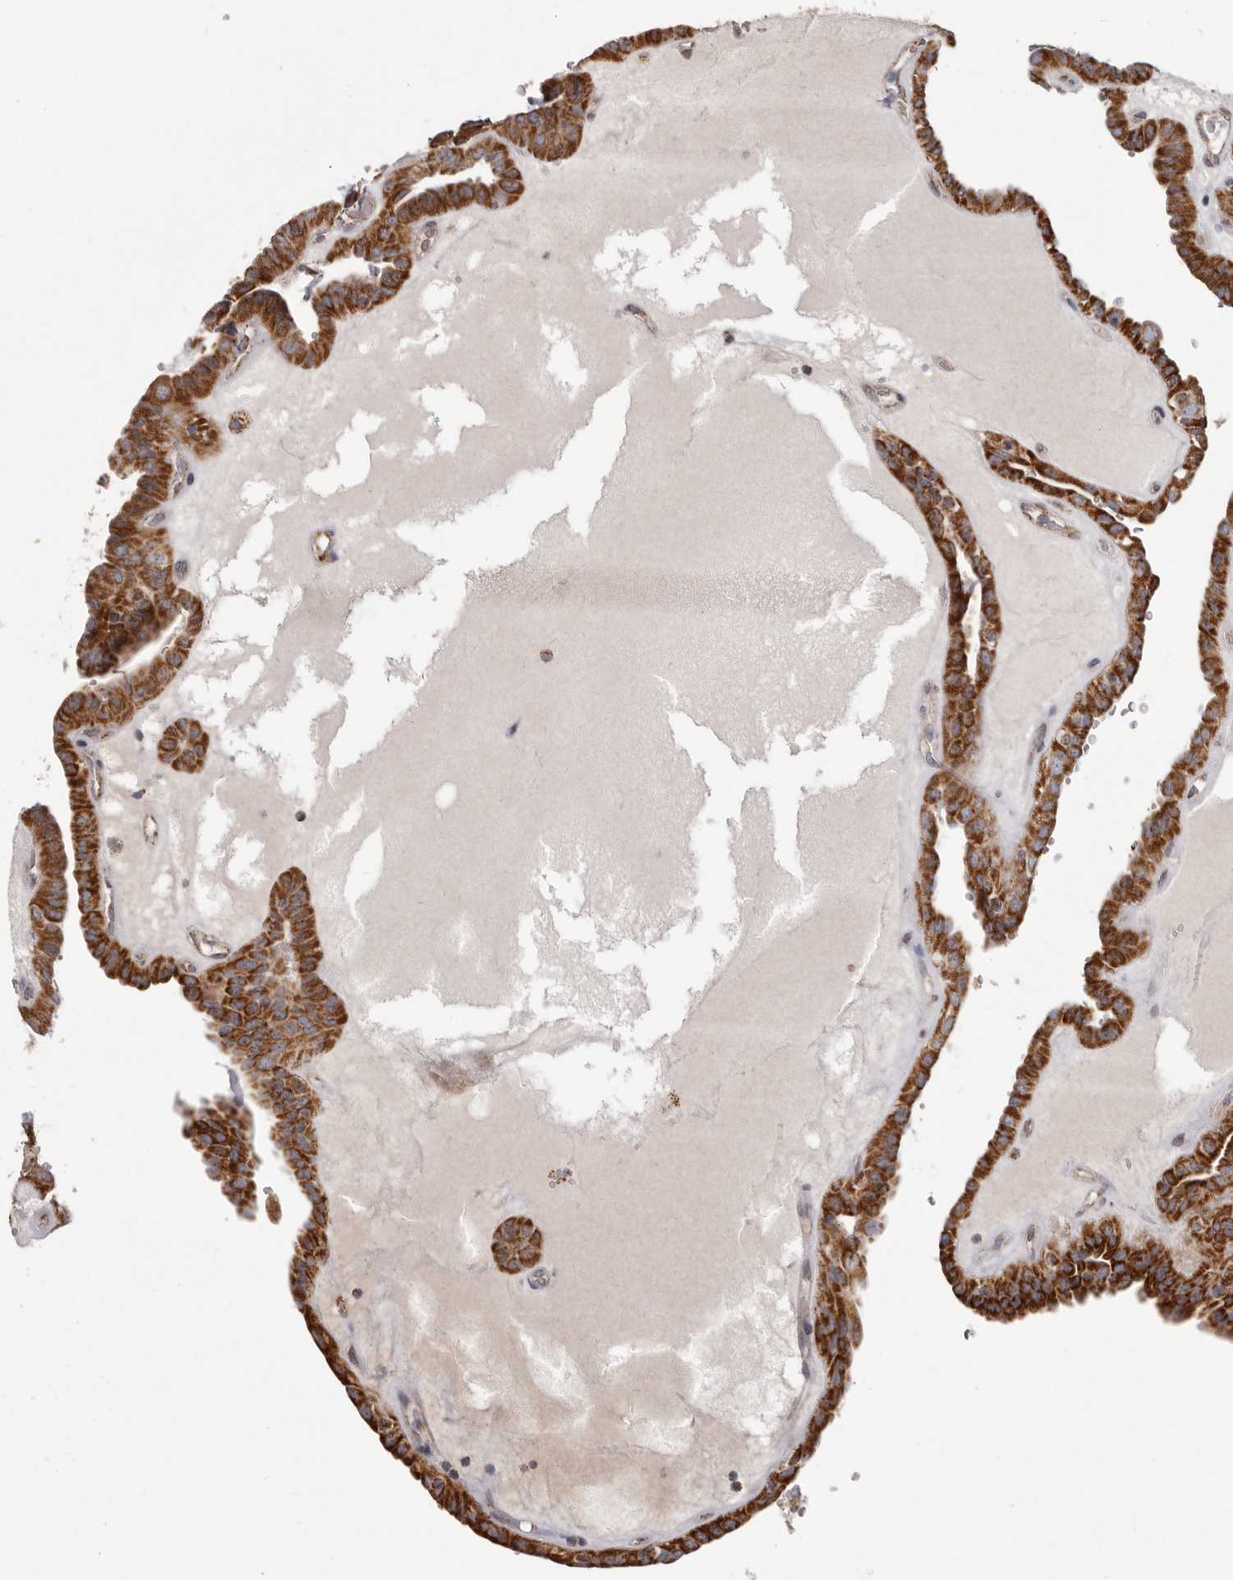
{"staining": {"intensity": "strong", "quantity": ">75%", "location": "cytoplasmic/membranous"}, "tissue": "thyroid cancer", "cell_type": "Tumor cells", "image_type": "cancer", "snomed": [{"axis": "morphology", "description": "Papillary adenocarcinoma, NOS"}, {"axis": "topography", "description": "Thyroid gland"}], "caption": "This is a histology image of immunohistochemistry (IHC) staining of papillary adenocarcinoma (thyroid), which shows strong expression in the cytoplasmic/membranous of tumor cells.", "gene": "CHRM2", "patient": {"sex": "male", "age": 77}}